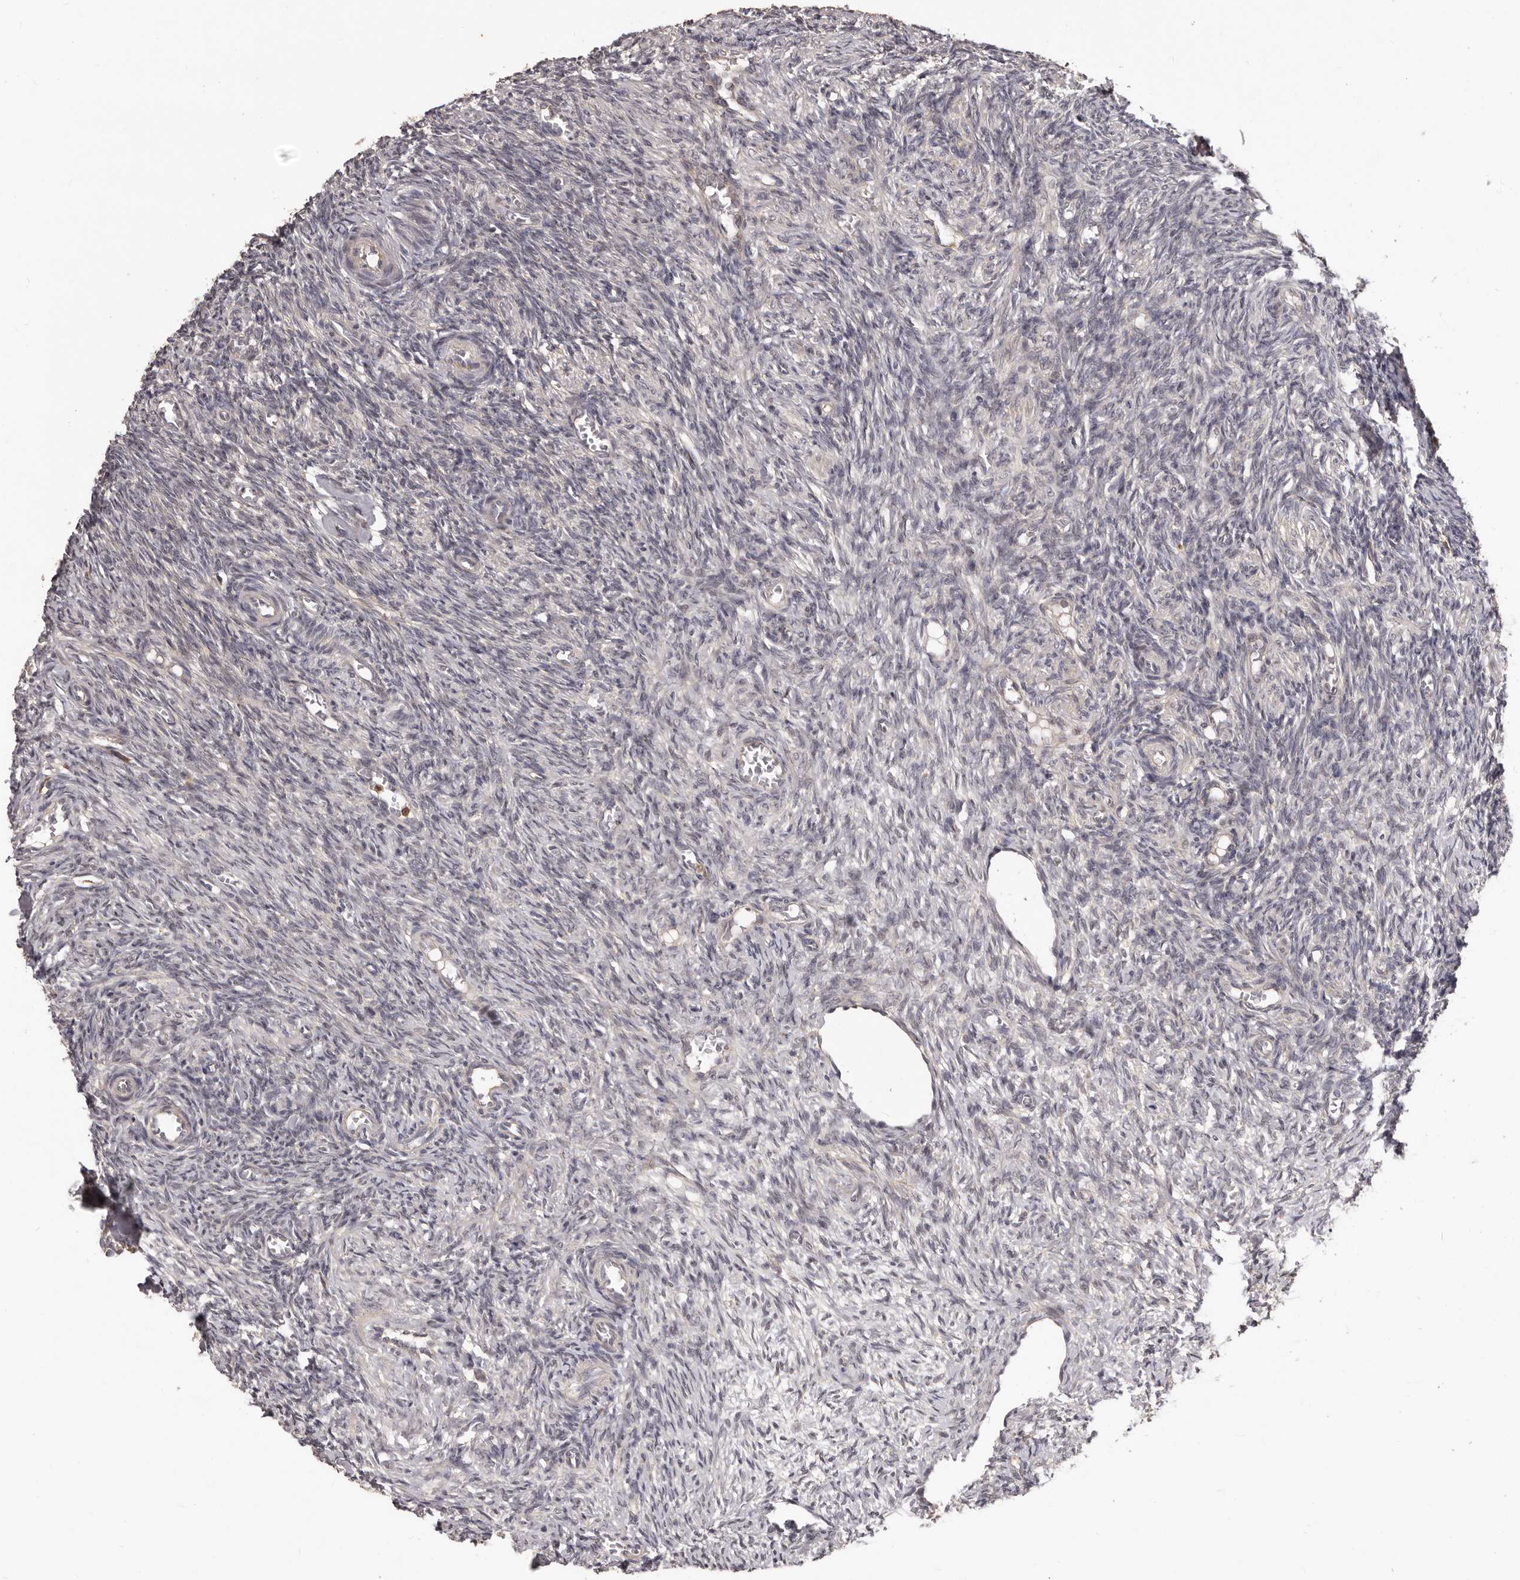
{"staining": {"intensity": "moderate", "quantity": ">75%", "location": "cytoplasmic/membranous"}, "tissue": "ovary", "cell_type": "Follicle cells", "image_type": "normal", "snomed": [{"axis": "morphology", "description": "Normal tissue, NOS"}, {"axis": "topography", "description": "Ovary"}], "caption": "Ovary stained for a protein shows moderate cytoplasmic/membranous positivity in follicle cells. Nuclei are stained in blue.", "gene": "RNF187", "patient": {"sex": "female", "age": 27}}